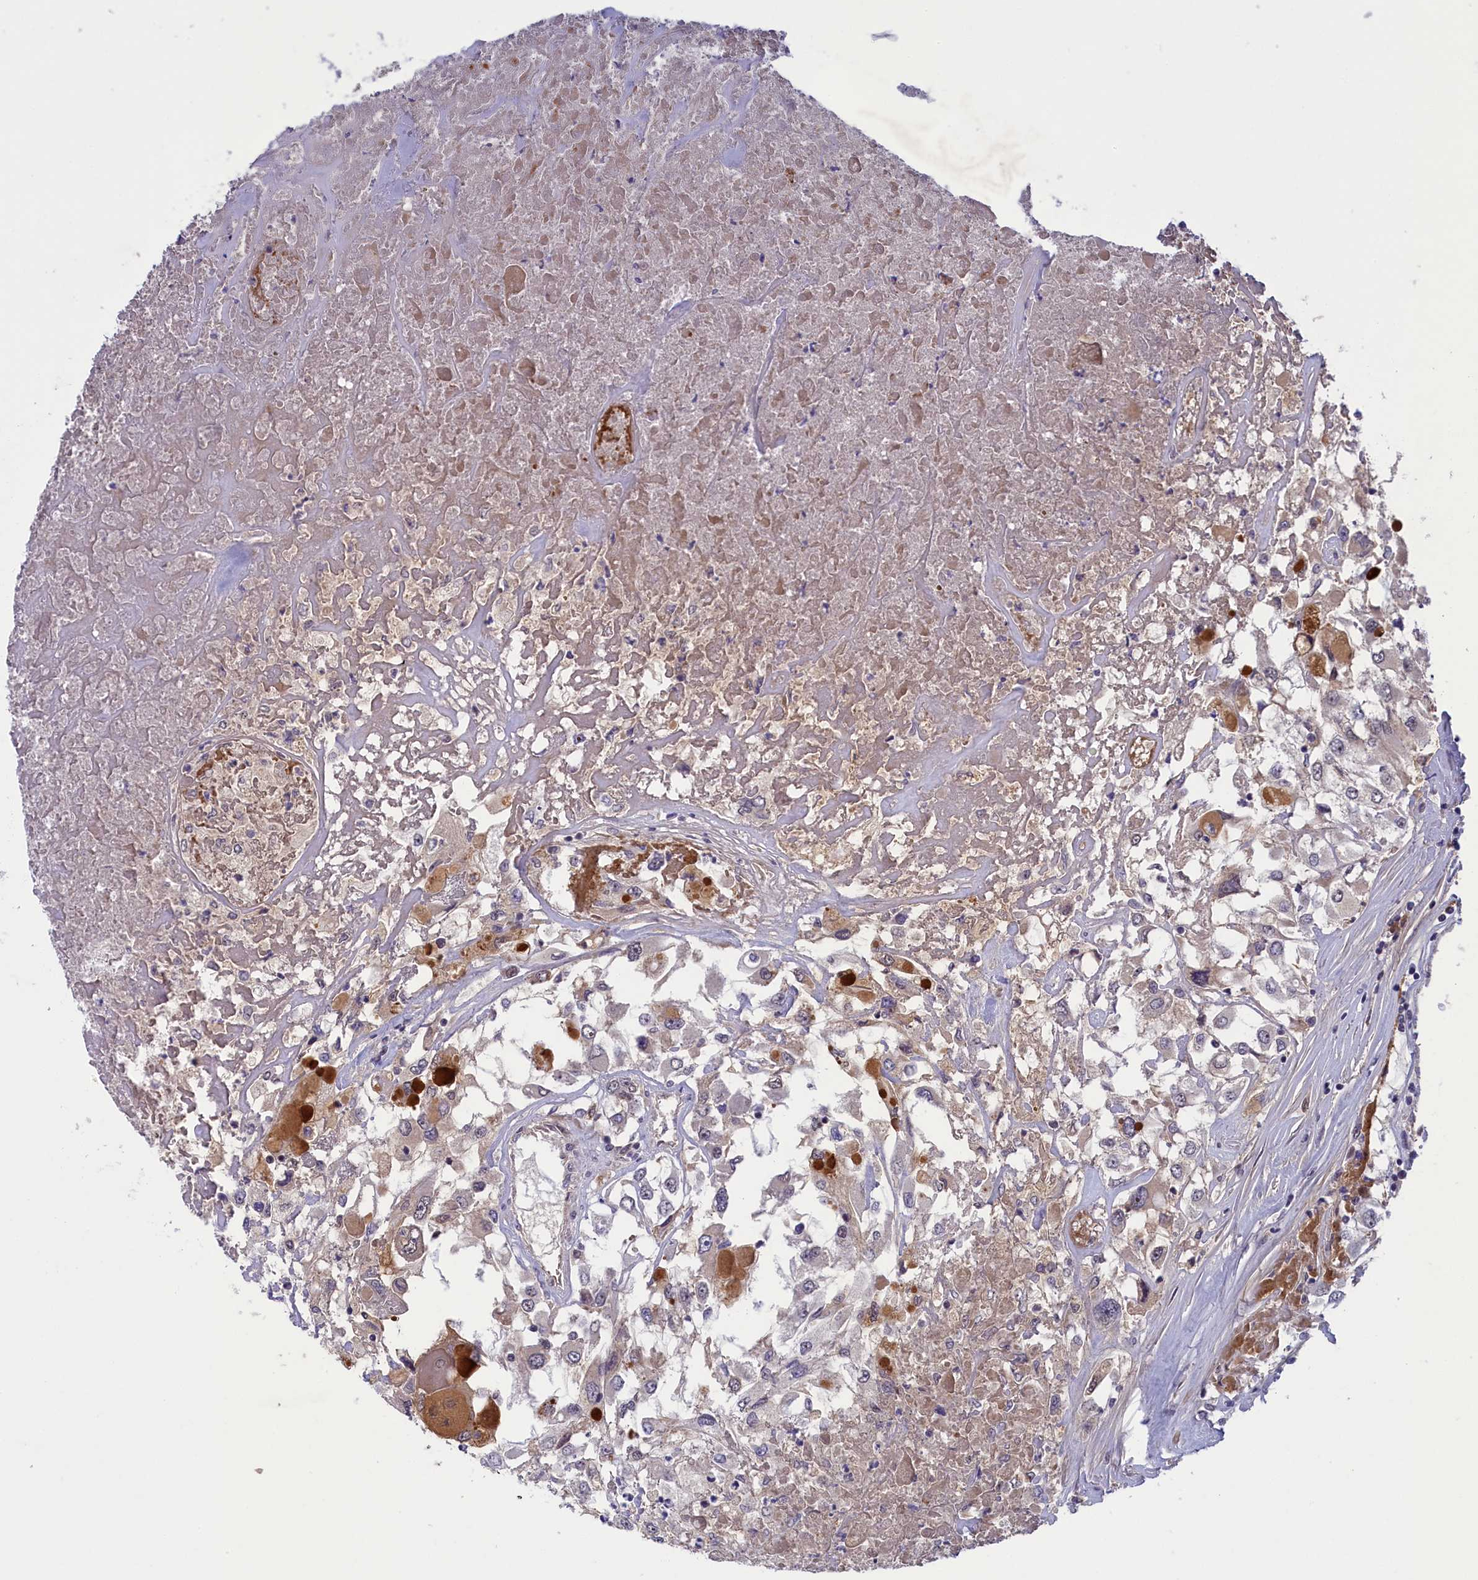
{"staining": {"intensity": "weak", "quantity": "<25%", "location": "cytoplasmic/membranous"}, "tissue": "renal cancer", "cell_type": "Tumor cells", "image_type": "cancer", "snomed": [{"axis": "morphology", "description": "Adenocarcinoma, NOS"}, {"axis": "topography", "description": "Kidney"}], "caption": "Tumor cells are negative for brown protein staining in renal adenocarcinoma.", "gene": "STYX", "patient": {"sex": "female", "age": 52}}